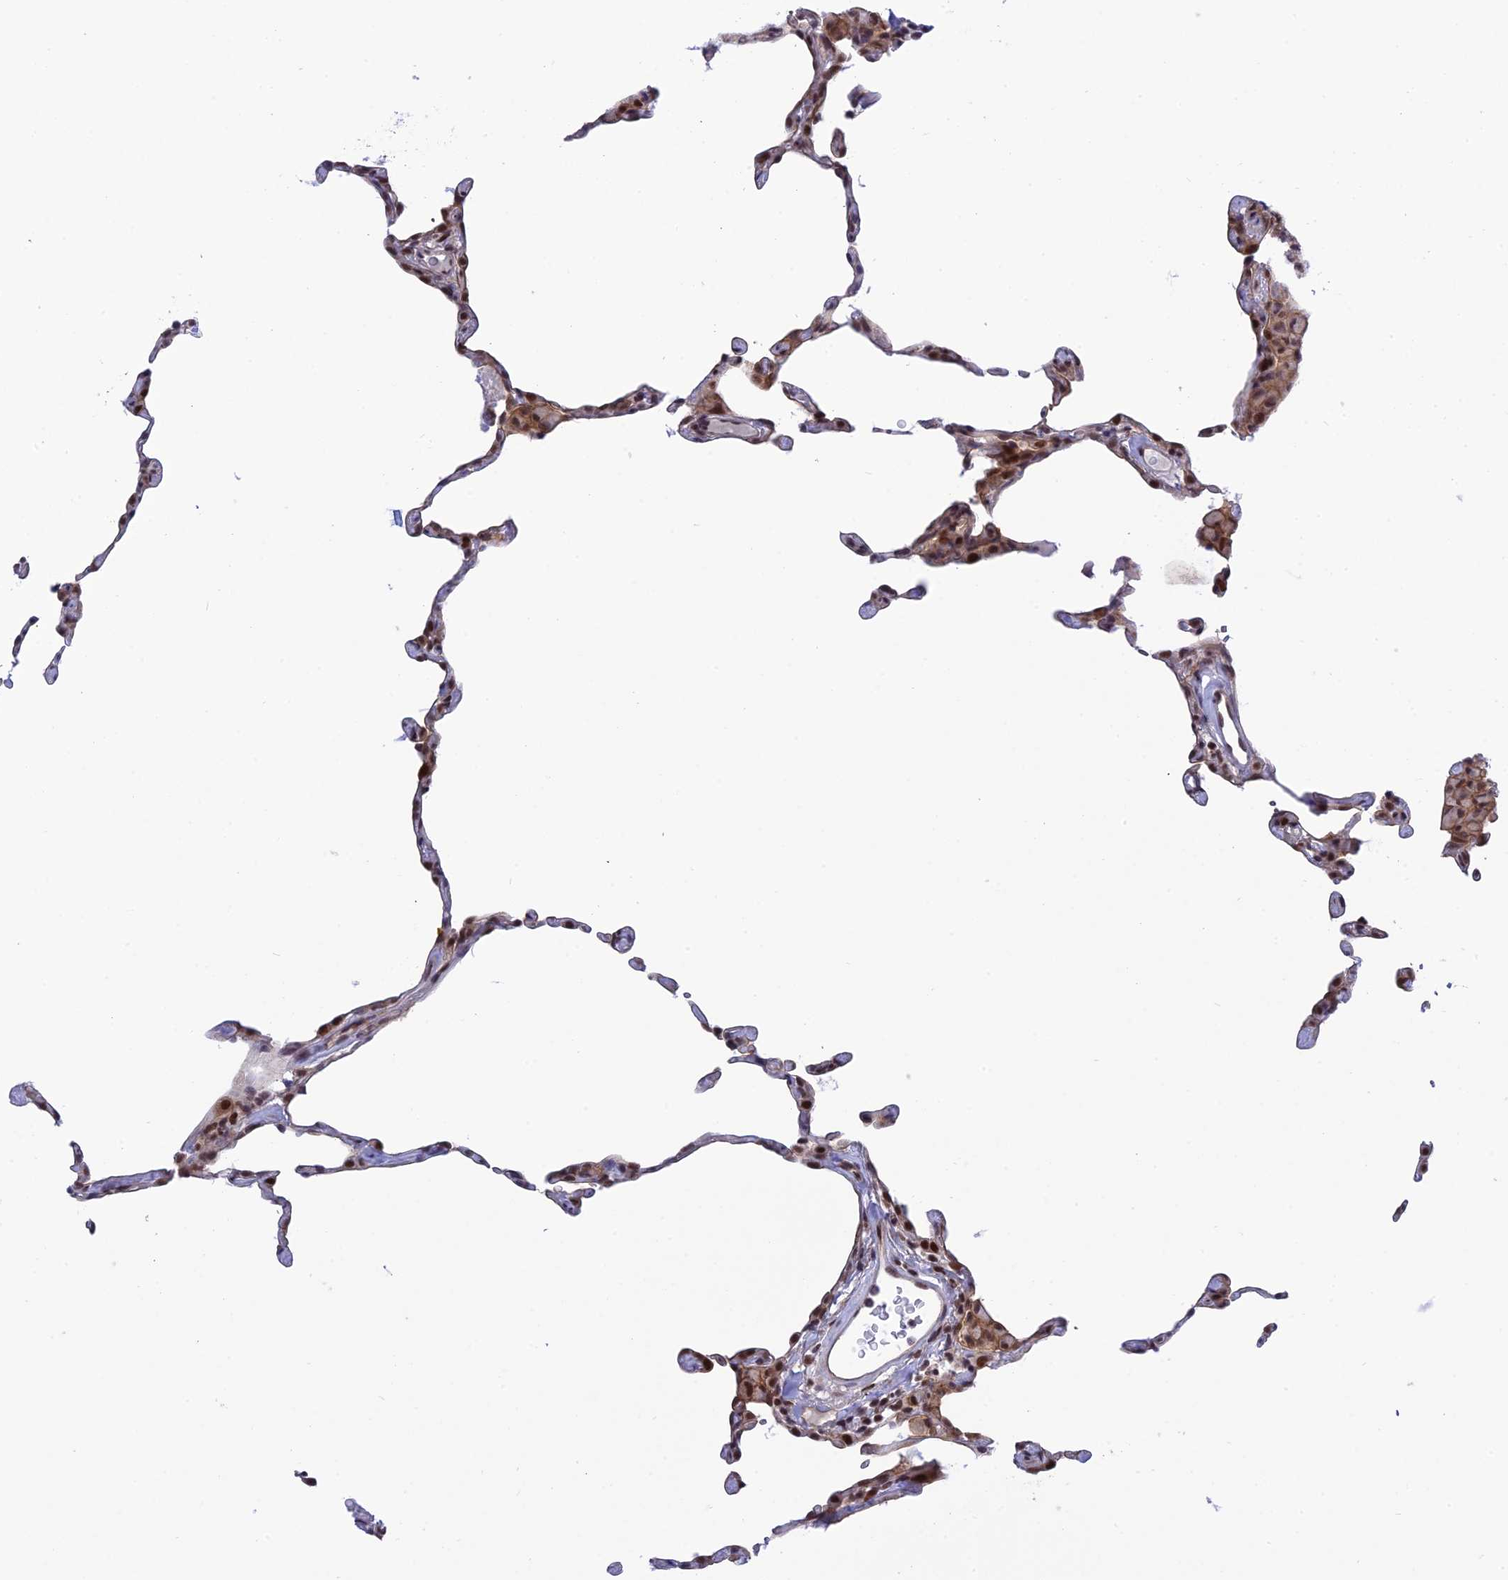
{"staining": {"intensity": "moderate", "quantity": "25%-75%", "location": "cytoplasmic/membranous"}, "tissue": "lung", "cell_type": "Alveolar cells", "image_type": "normal", "snomed": [{"axis": "morphology", "description": "Normal tissue, NOS"}, {"axis": "topography", "description": "Lung"}], "caption": "DAB (3,3'-diaminobenzidine) immunohistochemical staining of unremarkable lung demonstrates moderate cytoplasmic/membranous protein expression in approximately 25%-75% of alveolar cells. The staining is performed using DAB brown chromogen to label protein expression. The nuclei are counter-stained blue using hematoxylin.", "gene": "TCEA1", "patient": {"sex": "female", "age": 57}}